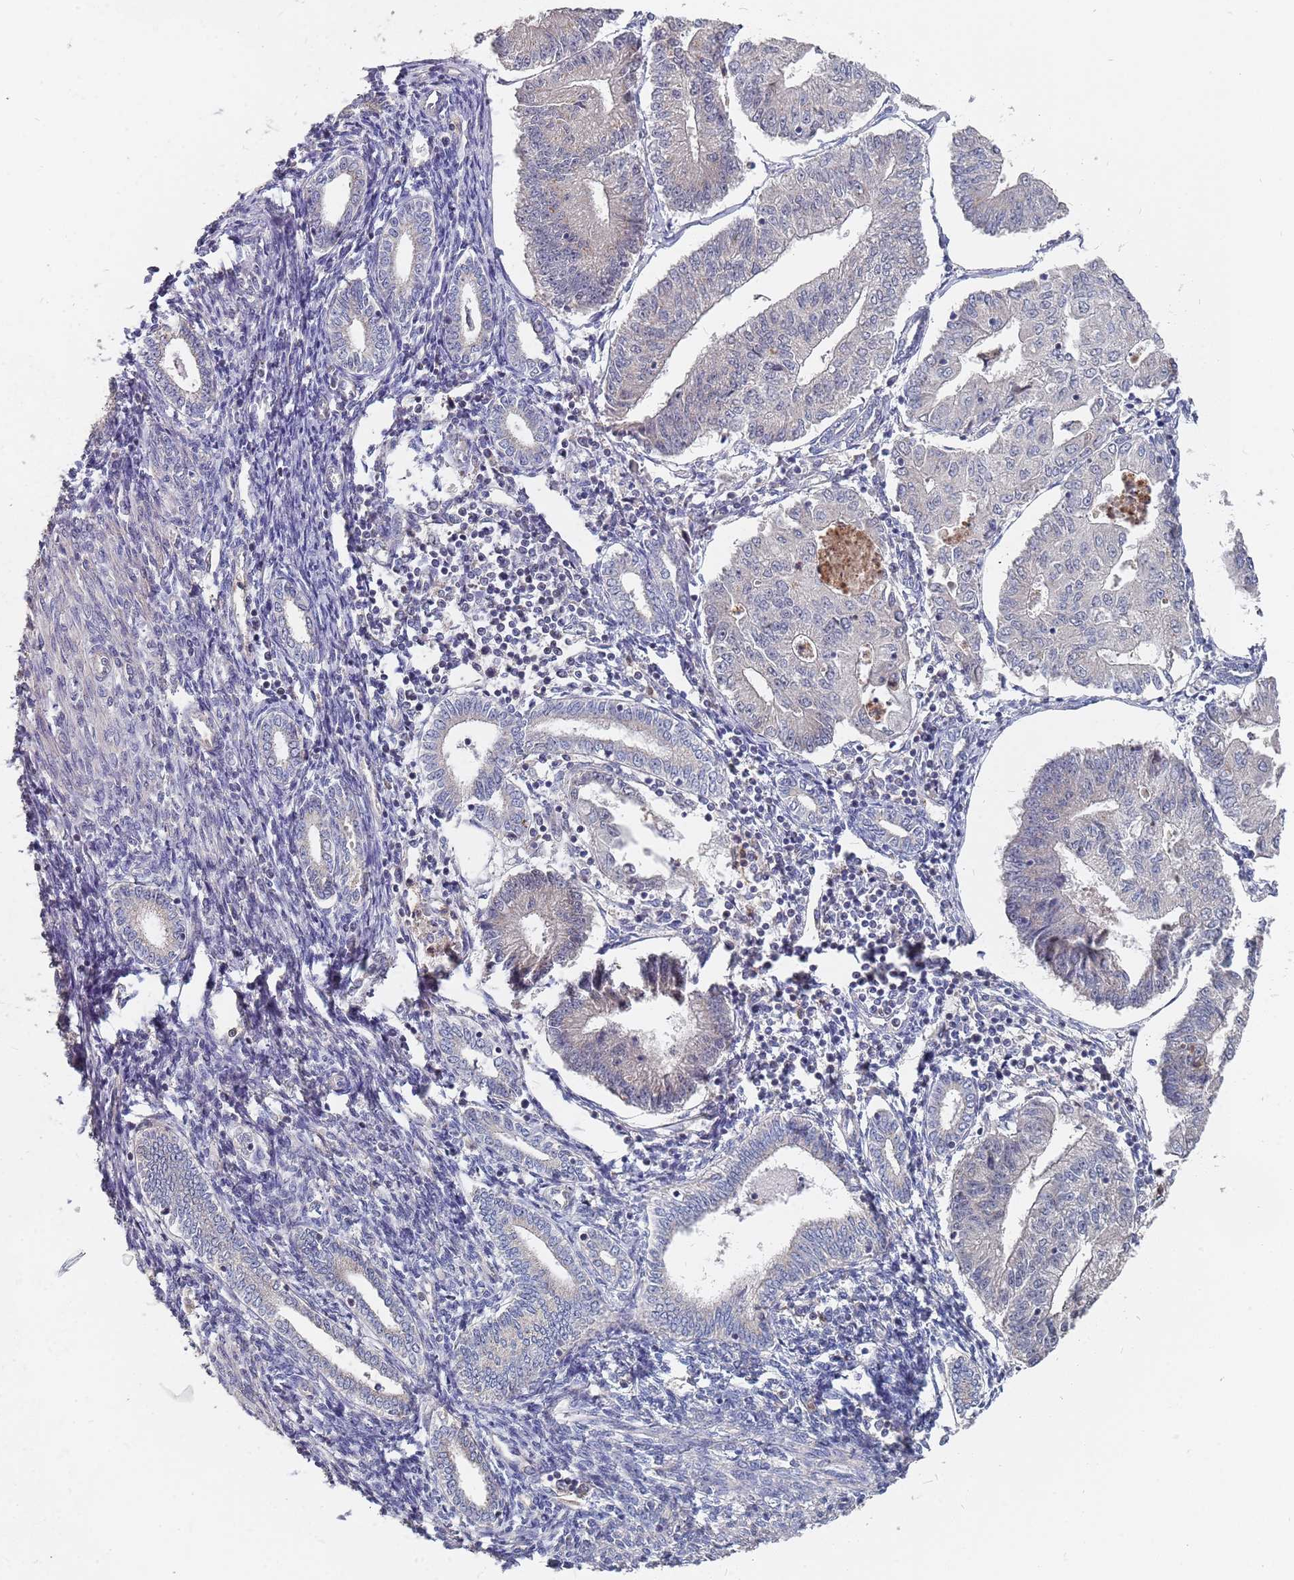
{"staining": {"intensity": "negative", "quantity": "none", "location": "none"}, "tissue": "endometrial cancer", "cell_type": "Tumor cells", "image_type": "cancer", "snomed": [{"axis": "morphology", "description": "Adenocarcinoma, NOS"}, {"axis": "topography", "description": "Endometrium"}], "caption": "Tumor cells are negative for protein expression in human endometrial cancer.", "gene": "TCEANC2", "patient": {"sex": "female", "age": 56}}